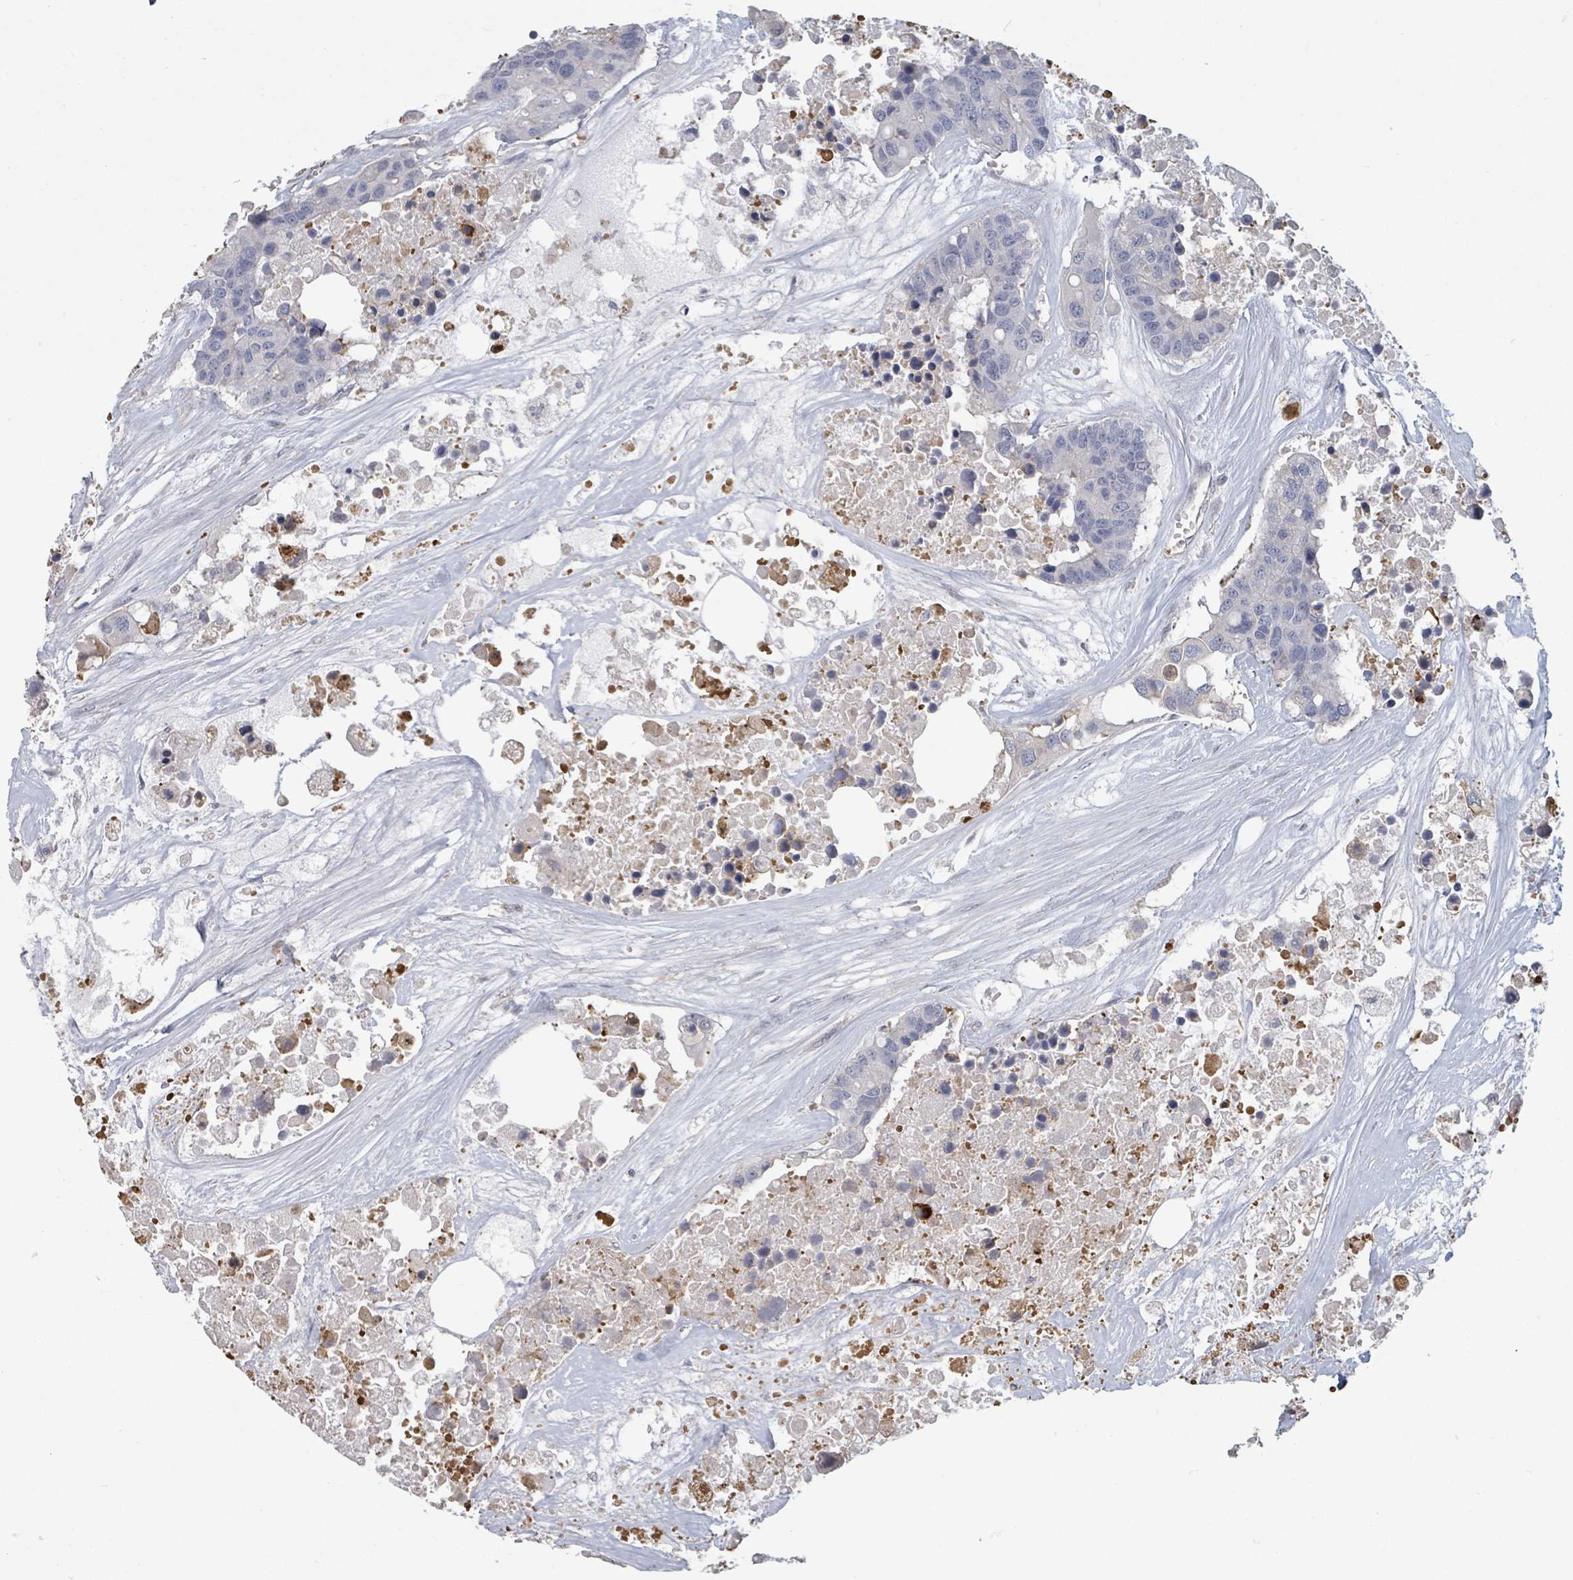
{"staining": {"intensity": "negative", "quantity": "none", "location": "none"}, "tissue": "colorectal cancer", "cell_type": "Tumor cells", "image_type": "cancer", "snomed": [{"axis": "morphology", "description": "Adenocarcinoma, NOS"}, {"axis": "topography", "description": "Colon"}], "caption": "This histopathology image is of colorectal cancer (adenocarcinoma) stained with IHC to label a protein in brown with the nuclei are counter-stained blue. There is no staining in tumor cells.", "gene": "PLAUR", "patient": {"sex": "male", "age": 77}}